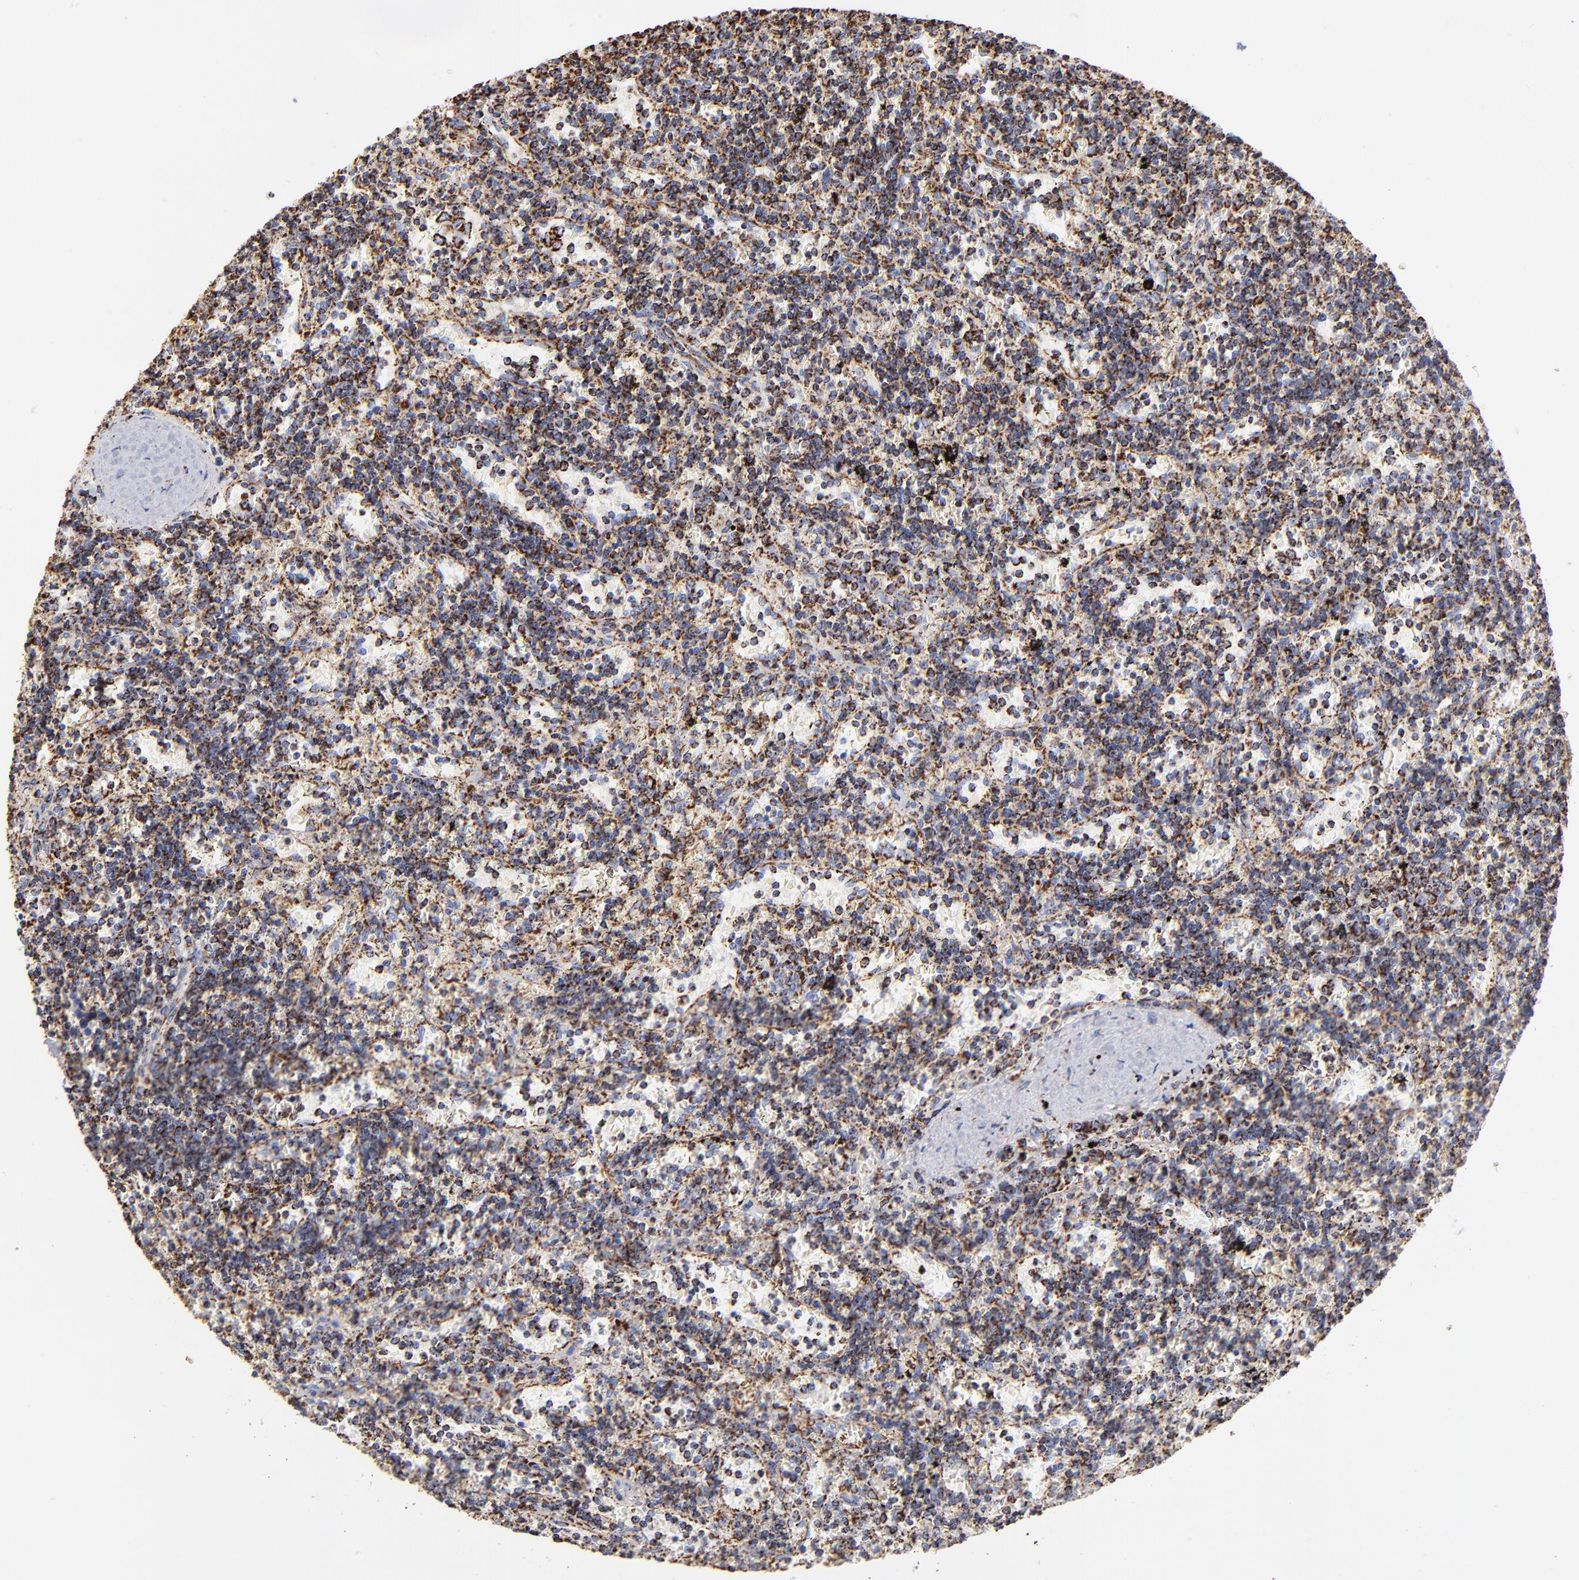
{"staining": {"intensity": "strong", "quantity": ">75%", "location": "cytoplasmic/membranous"}, "tissue": "lymphoma", "cell_type": "Tumor cells", "image_type": "cancer", "snomed": [{"axis": "morphology", "description": "Malignant lymphoma, non-Hodgkin's type, Low grade"}, {"axis": "topography", "description": "Spleen"}], "caption": "Strong cytoplasmic/membranous protein staining is appreciated in approximately >75% of tumor cells in malignant lymphoma, non-Hodgkin's type (low-grade).", "gene": "PHB1", "patient": {"sex": "male", "age": 60}}